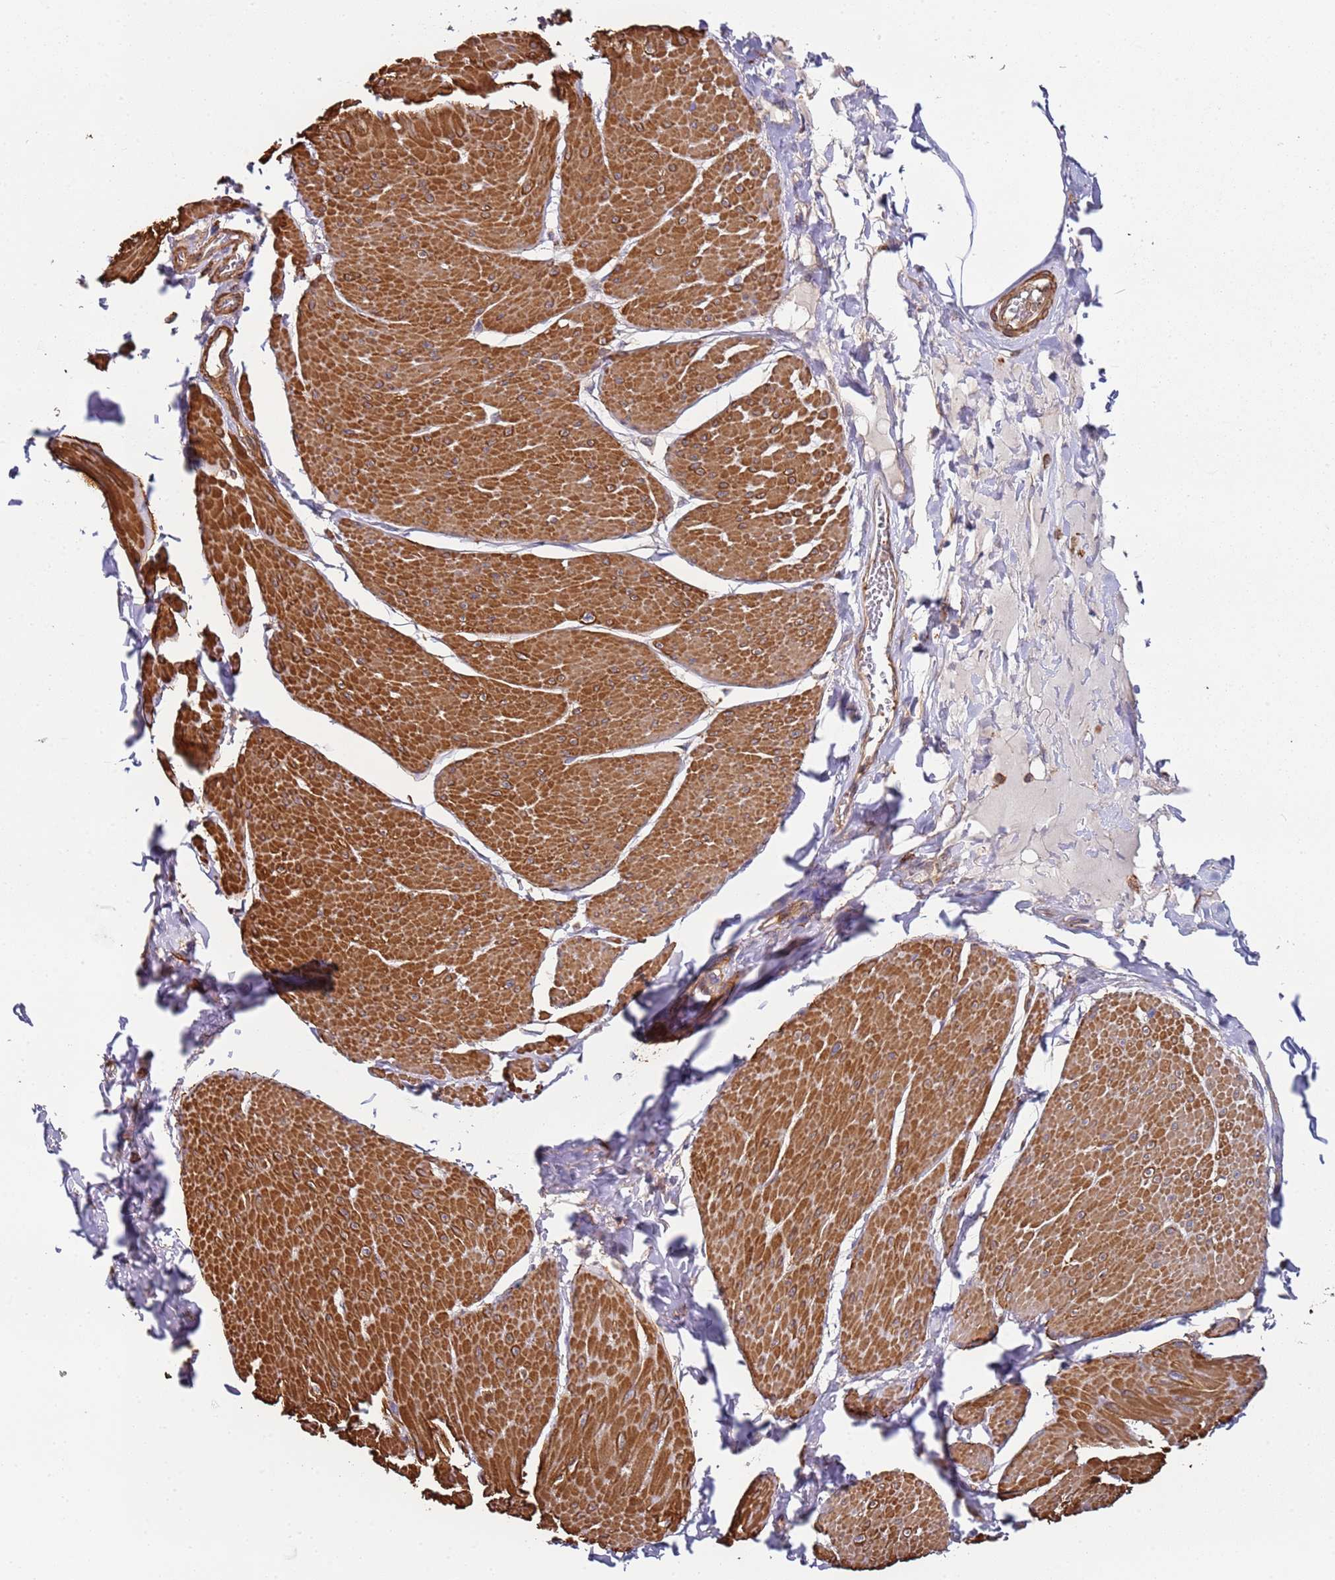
{"staining": {"intensity": "strong", "quantity": ">75%", "location": "cytoplasmic/membranous"}, "tissue": "smooth muscle", "cell_type": "Smooth muscle cells", "image_type": "normal", "snomed": [{"axis": "morphology", "description": "Urothelial carcinoma, High grade"}, {"axis": "topography", "description": "Urinary bladder"}], "caption": "Unremarkable smooth muscle displays strong cytoplasmic/membranous expression in approximately >75% of smooth muscle cells, visualized by immunohistochemistry. Nuclei are stained in blue.", "gene": "CYP2U1", "patient": {"sex": "male", "age": 46}}